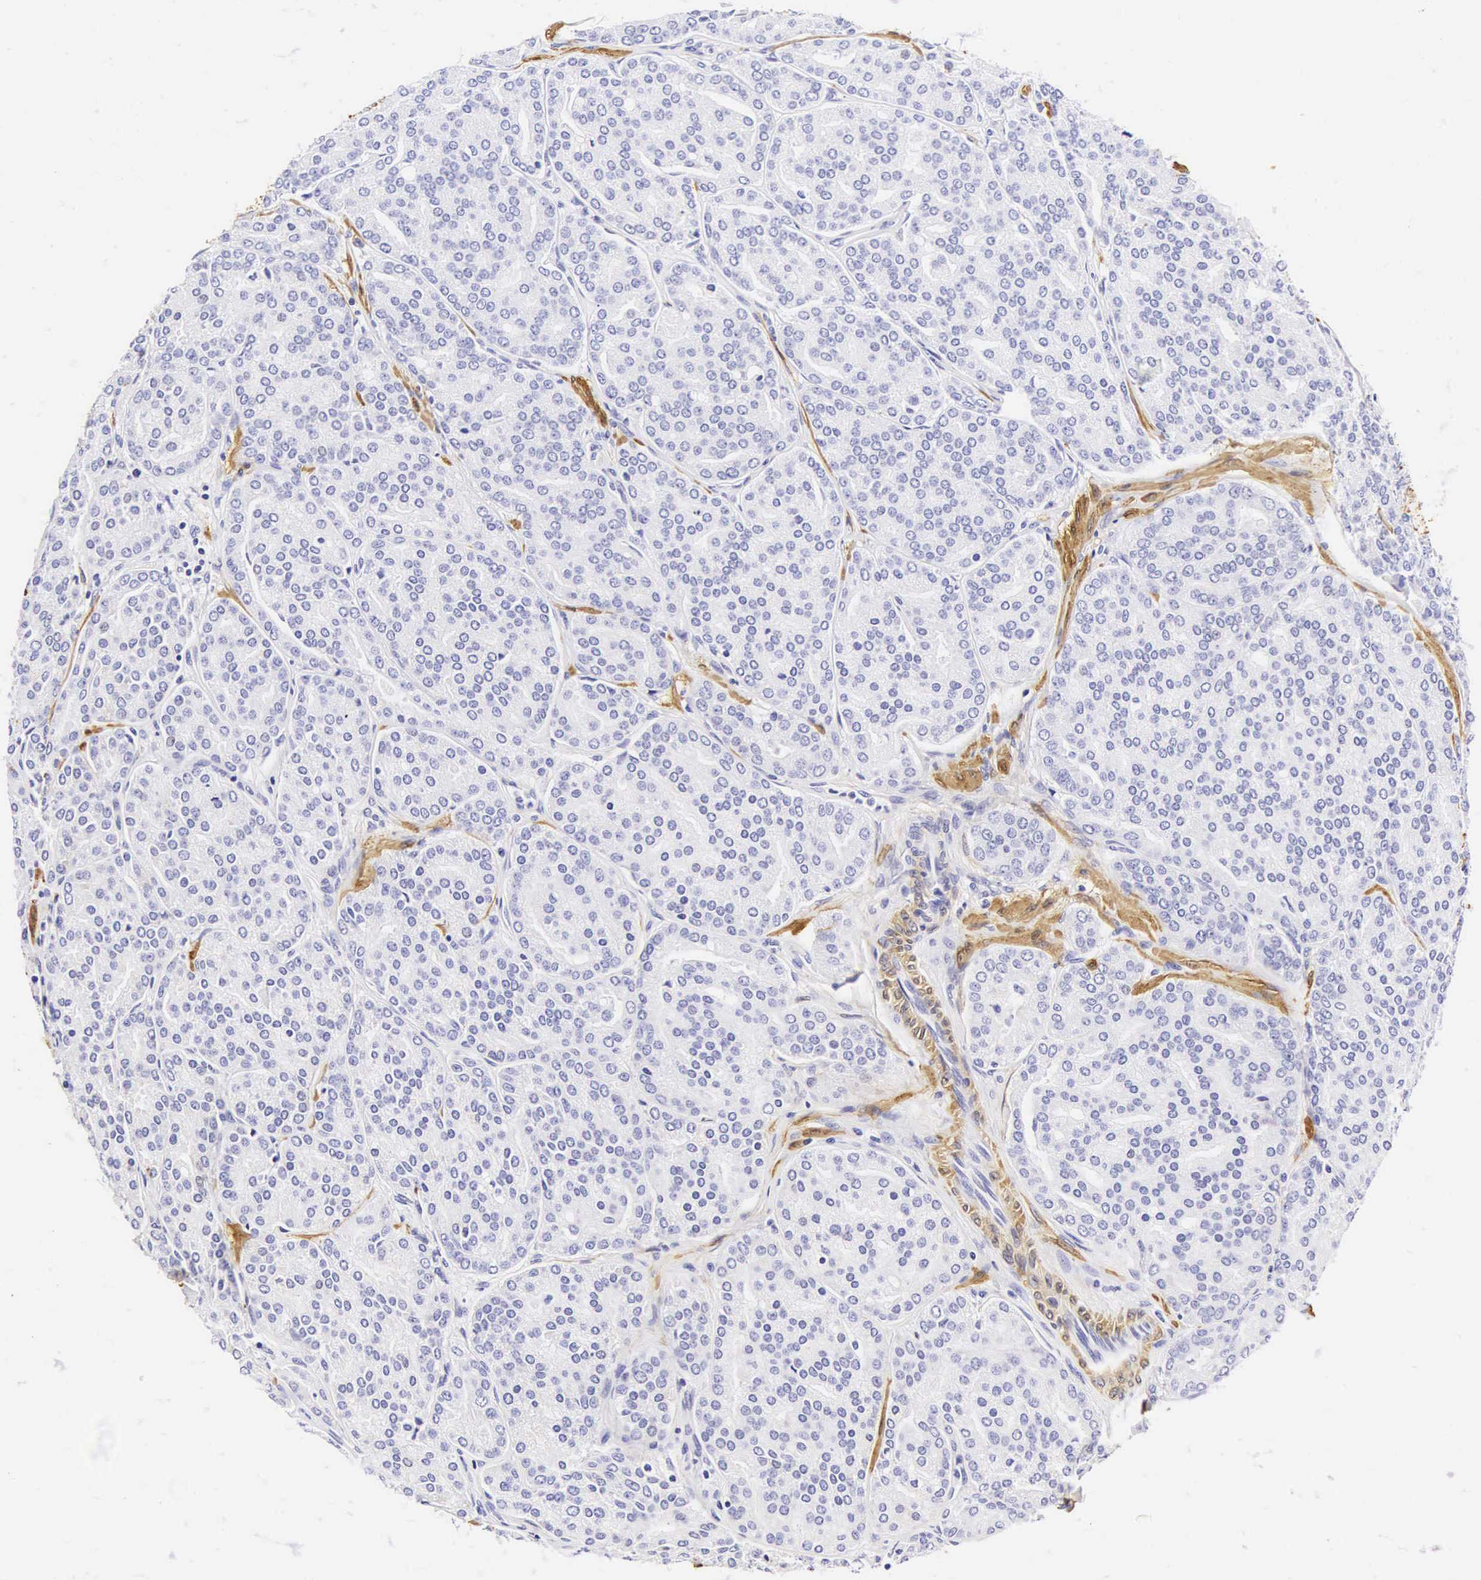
{"staining": {"intensity": "negative", "quantity": "none", "location": "none"}, "tissue": "prostate cancer", "cell_type": "Tumor cells", "image_type": "cancer", "snomed": [{"axis": "morphology", "description": "Adenocarcinoma, High grade"}, {"axis": "topography", "description": "Prostate"}], "caption": "IHC micrograph of prostate cancer stained for a protein (brown), which exhibits no staining in tumor cells.", "gene": "CNN1", "patient": {"sex": "male", "age": 64}}